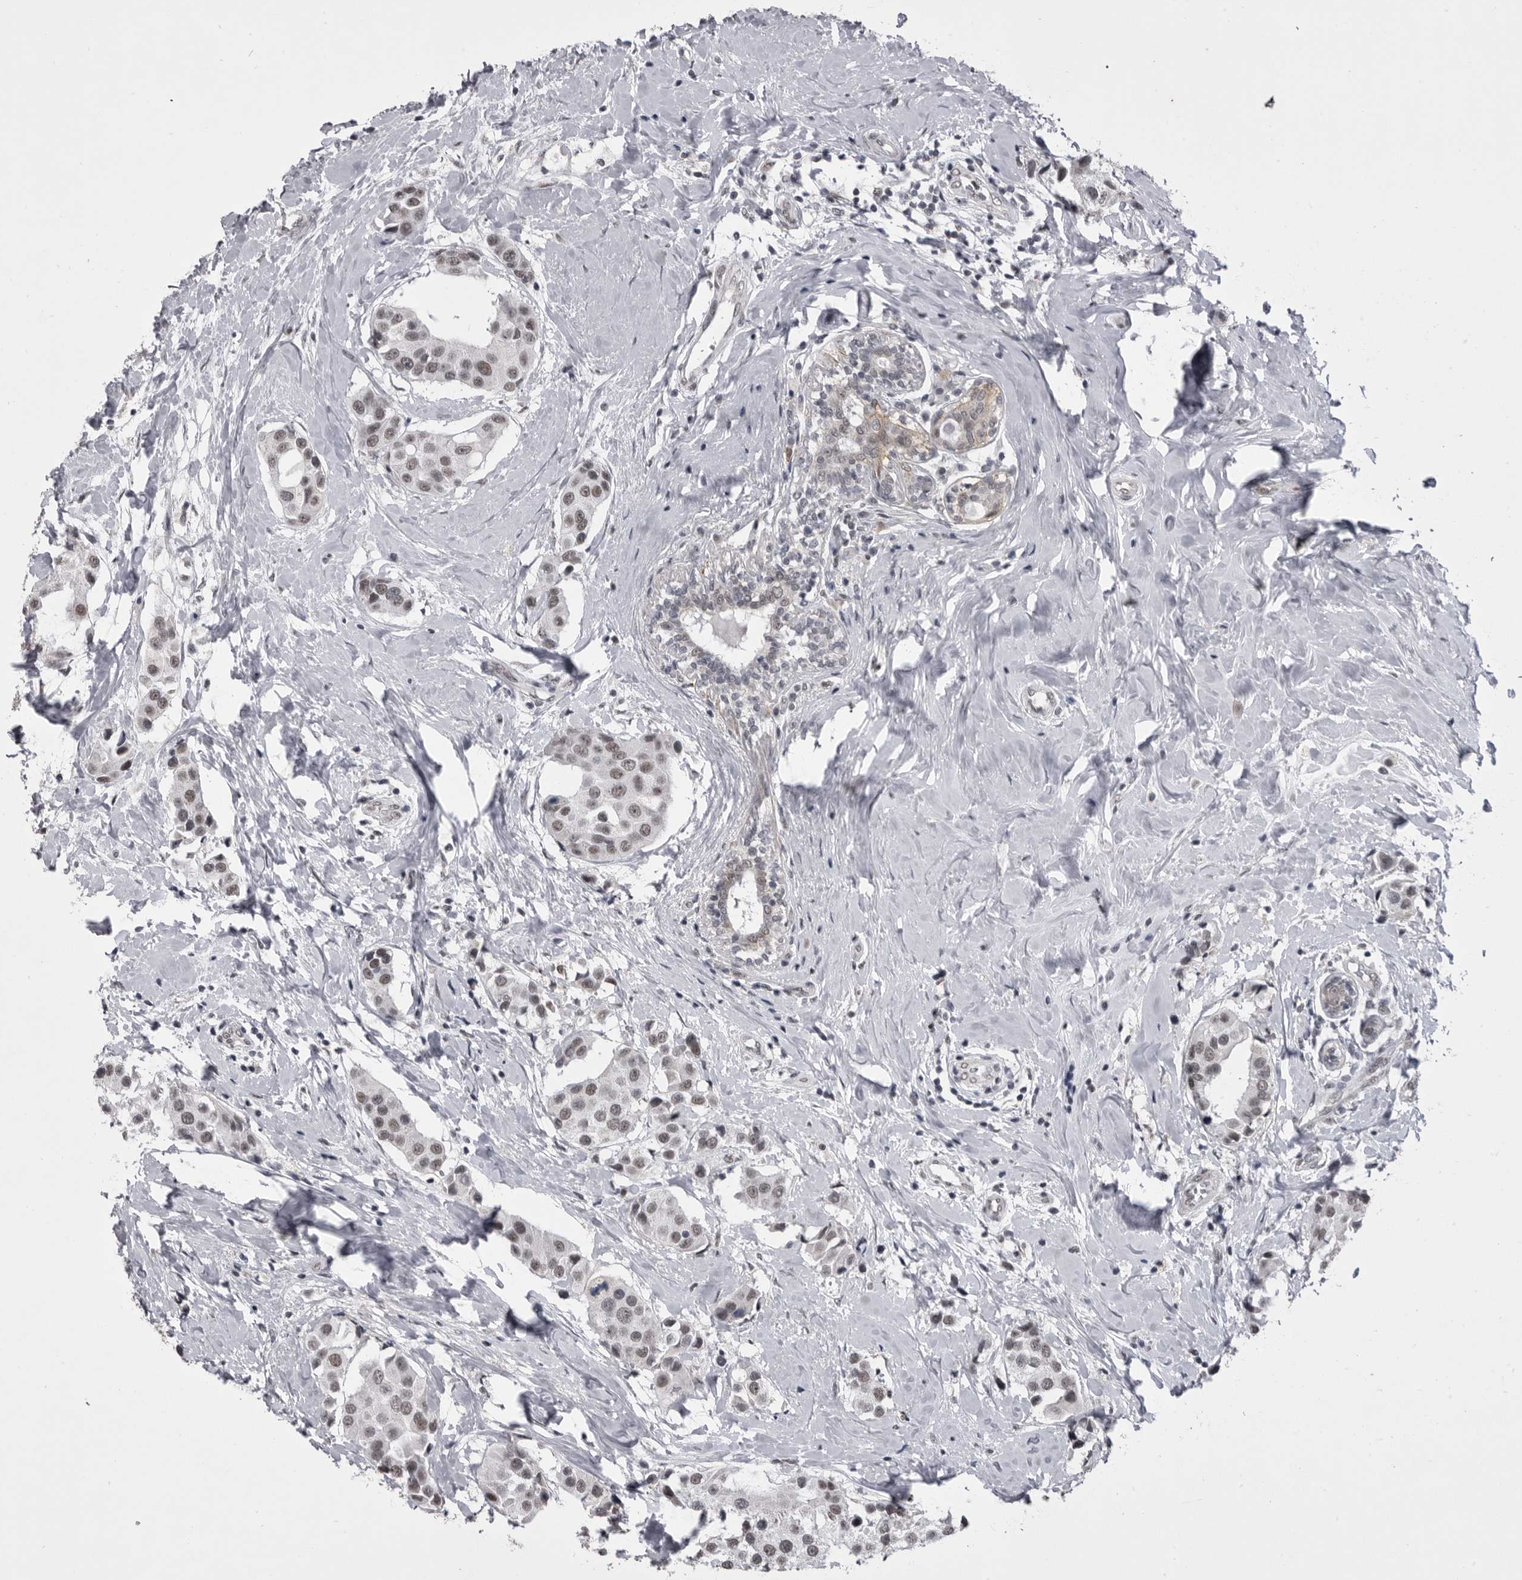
{"staining": {"intensity": "weak", "quantity": "25%-75%", "location": "nuclear"}, "tissue": "breast cancer", "cell_type": "Tumor cells", "image_type": "cancer", "snomed": [{"axis": "morphology", "description": "Normal tissue, NOS"}, {"axis": "morphology", "description": "Duct carcinoma"}, {"axis": "topography", "description": "Breast"}], "caption": "A high-resolution micrograph shows IHC staining of breast infiltrating ductal carcinoma, which exhibits weak nuclear positivity in about 25%-75% of tumor cells.", "gene": "PRPF3", "patient": {"sex": "female", "age": 39}}